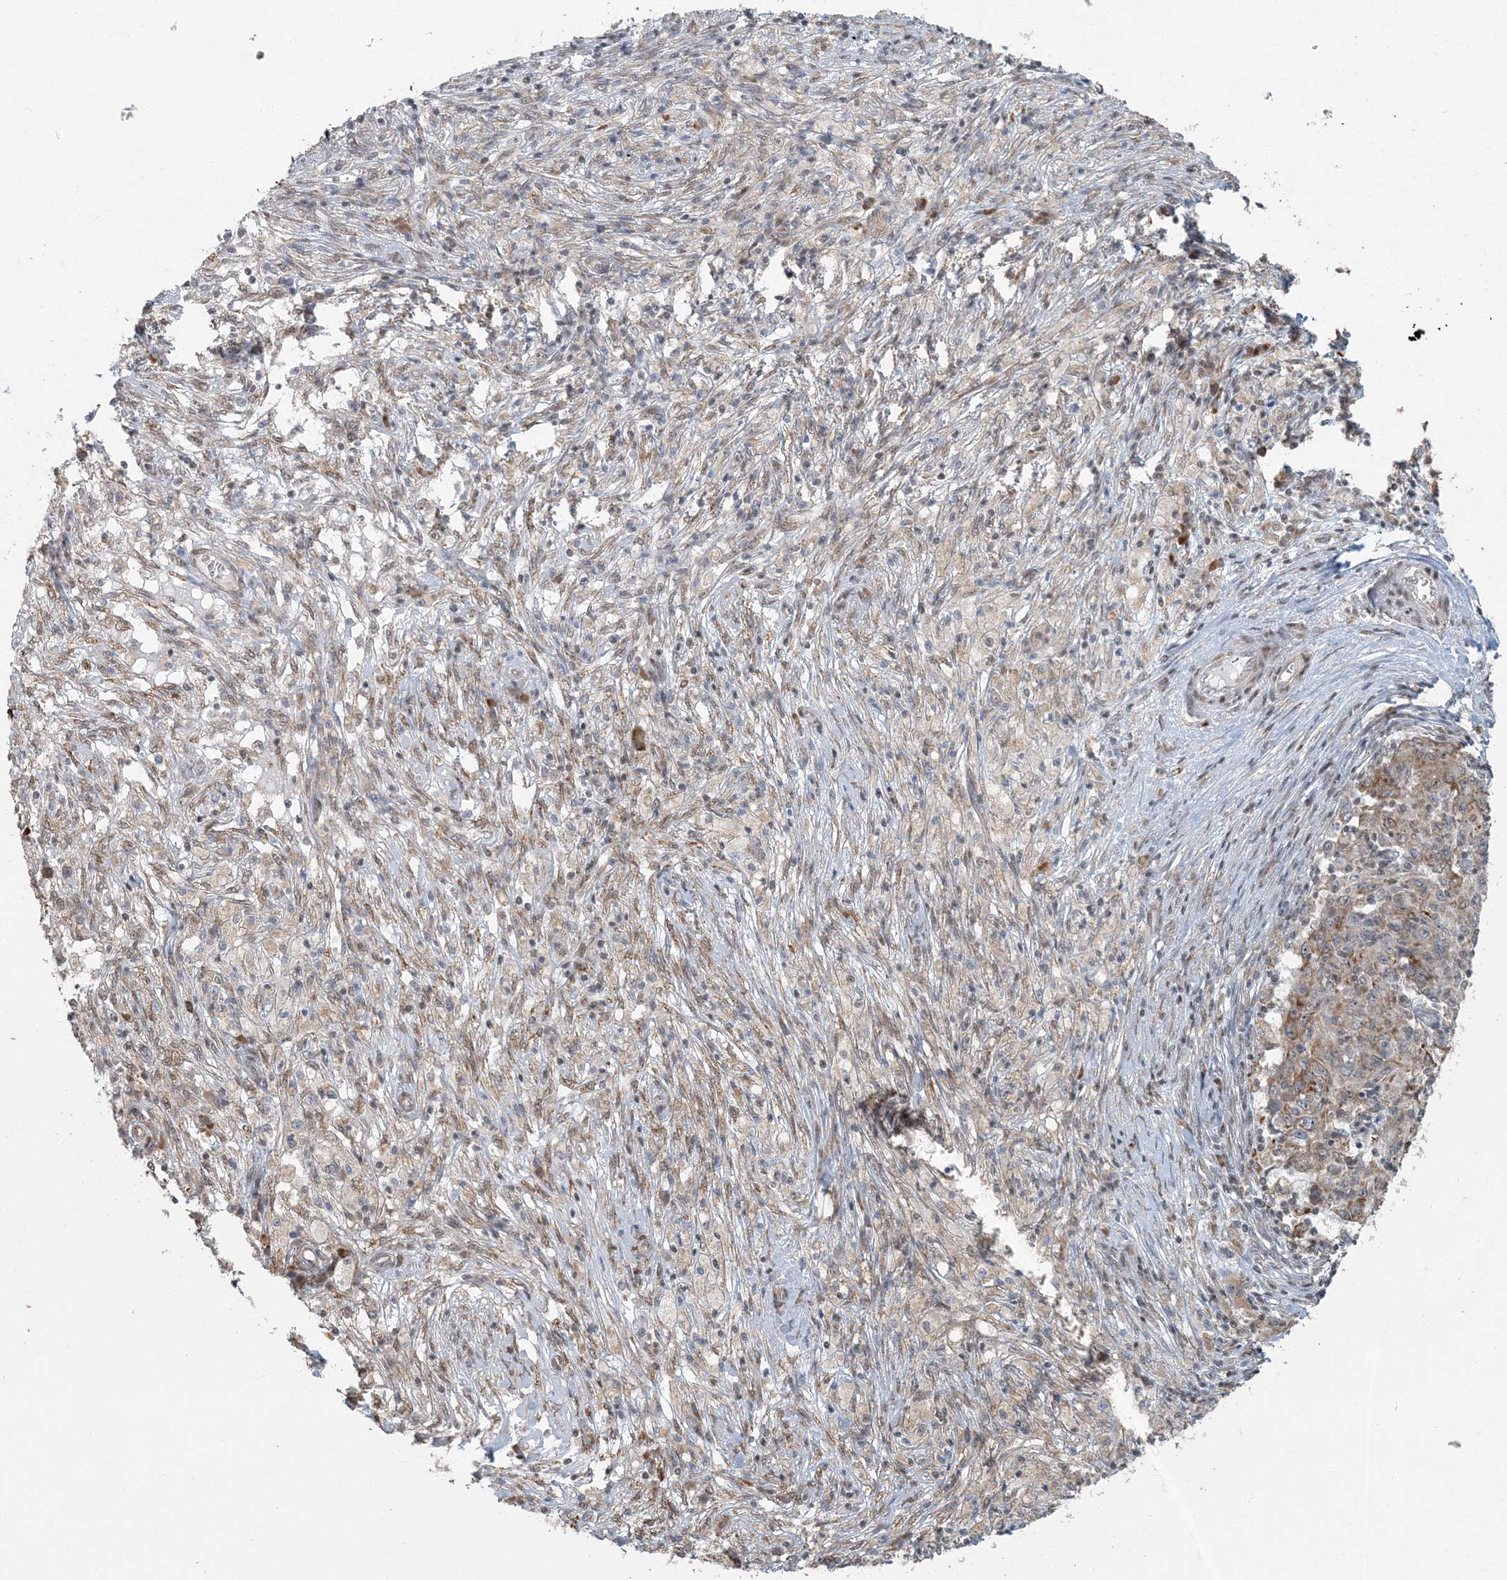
{"staining": {"intensity": "moderate", "quantity": ">75%", "location": "cytoplasmic/membranous"}, "tissue": "ovarian cancer", "cell_type": "Tumor cells", "image_type": "cancer", "snomed": [{"axis": "morphology", "description": "Carcinoma, endometroid"}, {"axis": "topography", "description": "Ovary"}], "caption": "The micrograph displays staining of ovarian endometroid carcinoma, revealing moderate cytoplasmic/membranous protein expression (brown color) within tumor cells.", "gene": "AK9", "patient": {"sex": "female", "age": 42}}